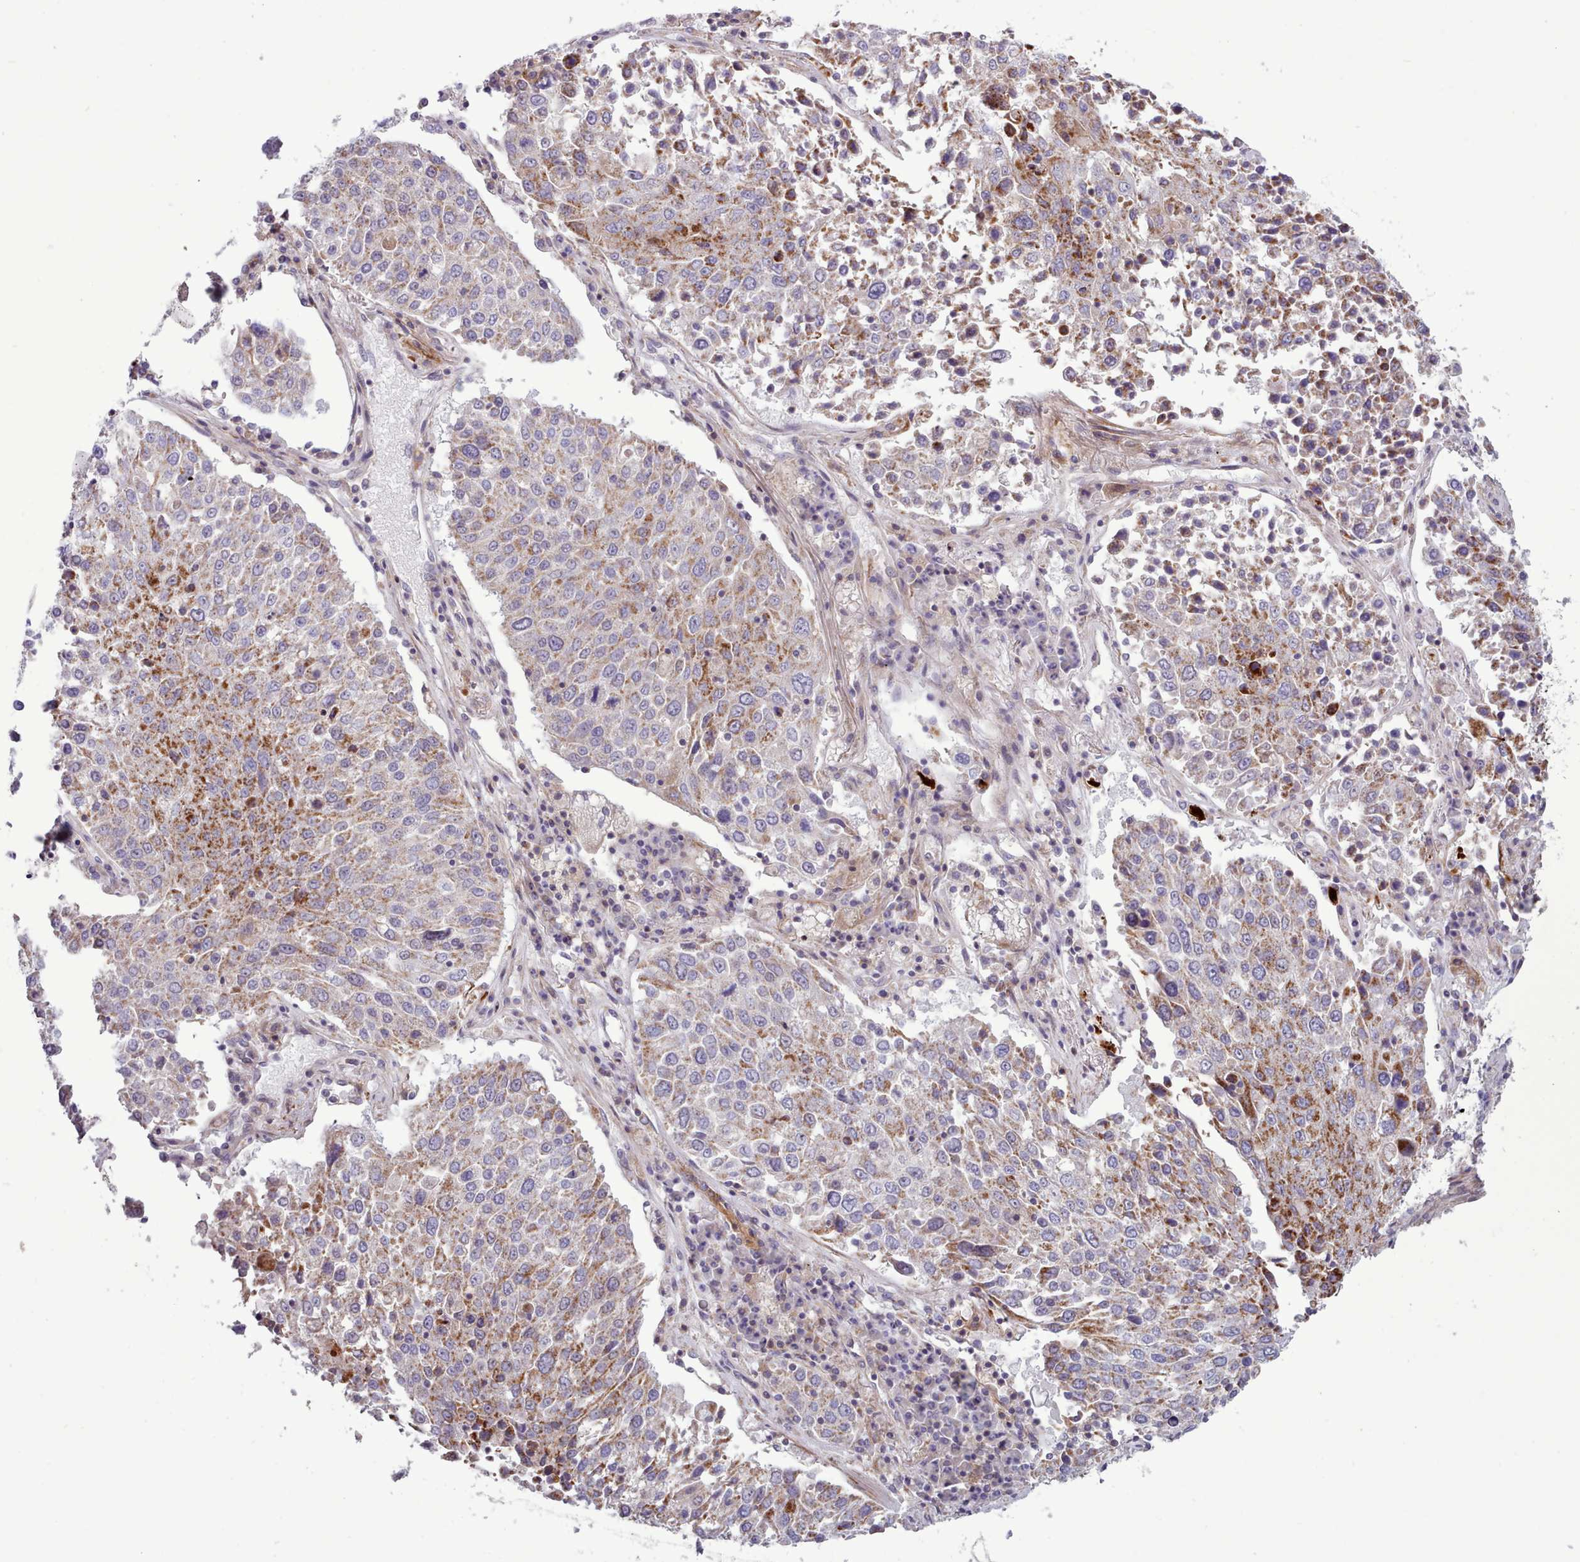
{"staining": {"intensity": "moderate", "quantity": "25%-75%", "location": "cytoplasmic/membranous"}, "tissue": "lung cancer", "cell_type": "Tumor cells", "image_type": "cancer", "snomed": [{"axis": "morphology", "description": "Squamous cell carcinoma, NOS"}, {"axis": "topography", "description": "Lung"}], "caption": "A brown stain highlights moderate cytoplasmic/membranous expression of a protein in human squamous cell carcinoma (lung) tumor cells.", "gene": "TENT4B", "patient": {"sex": "male", "age": 65}}